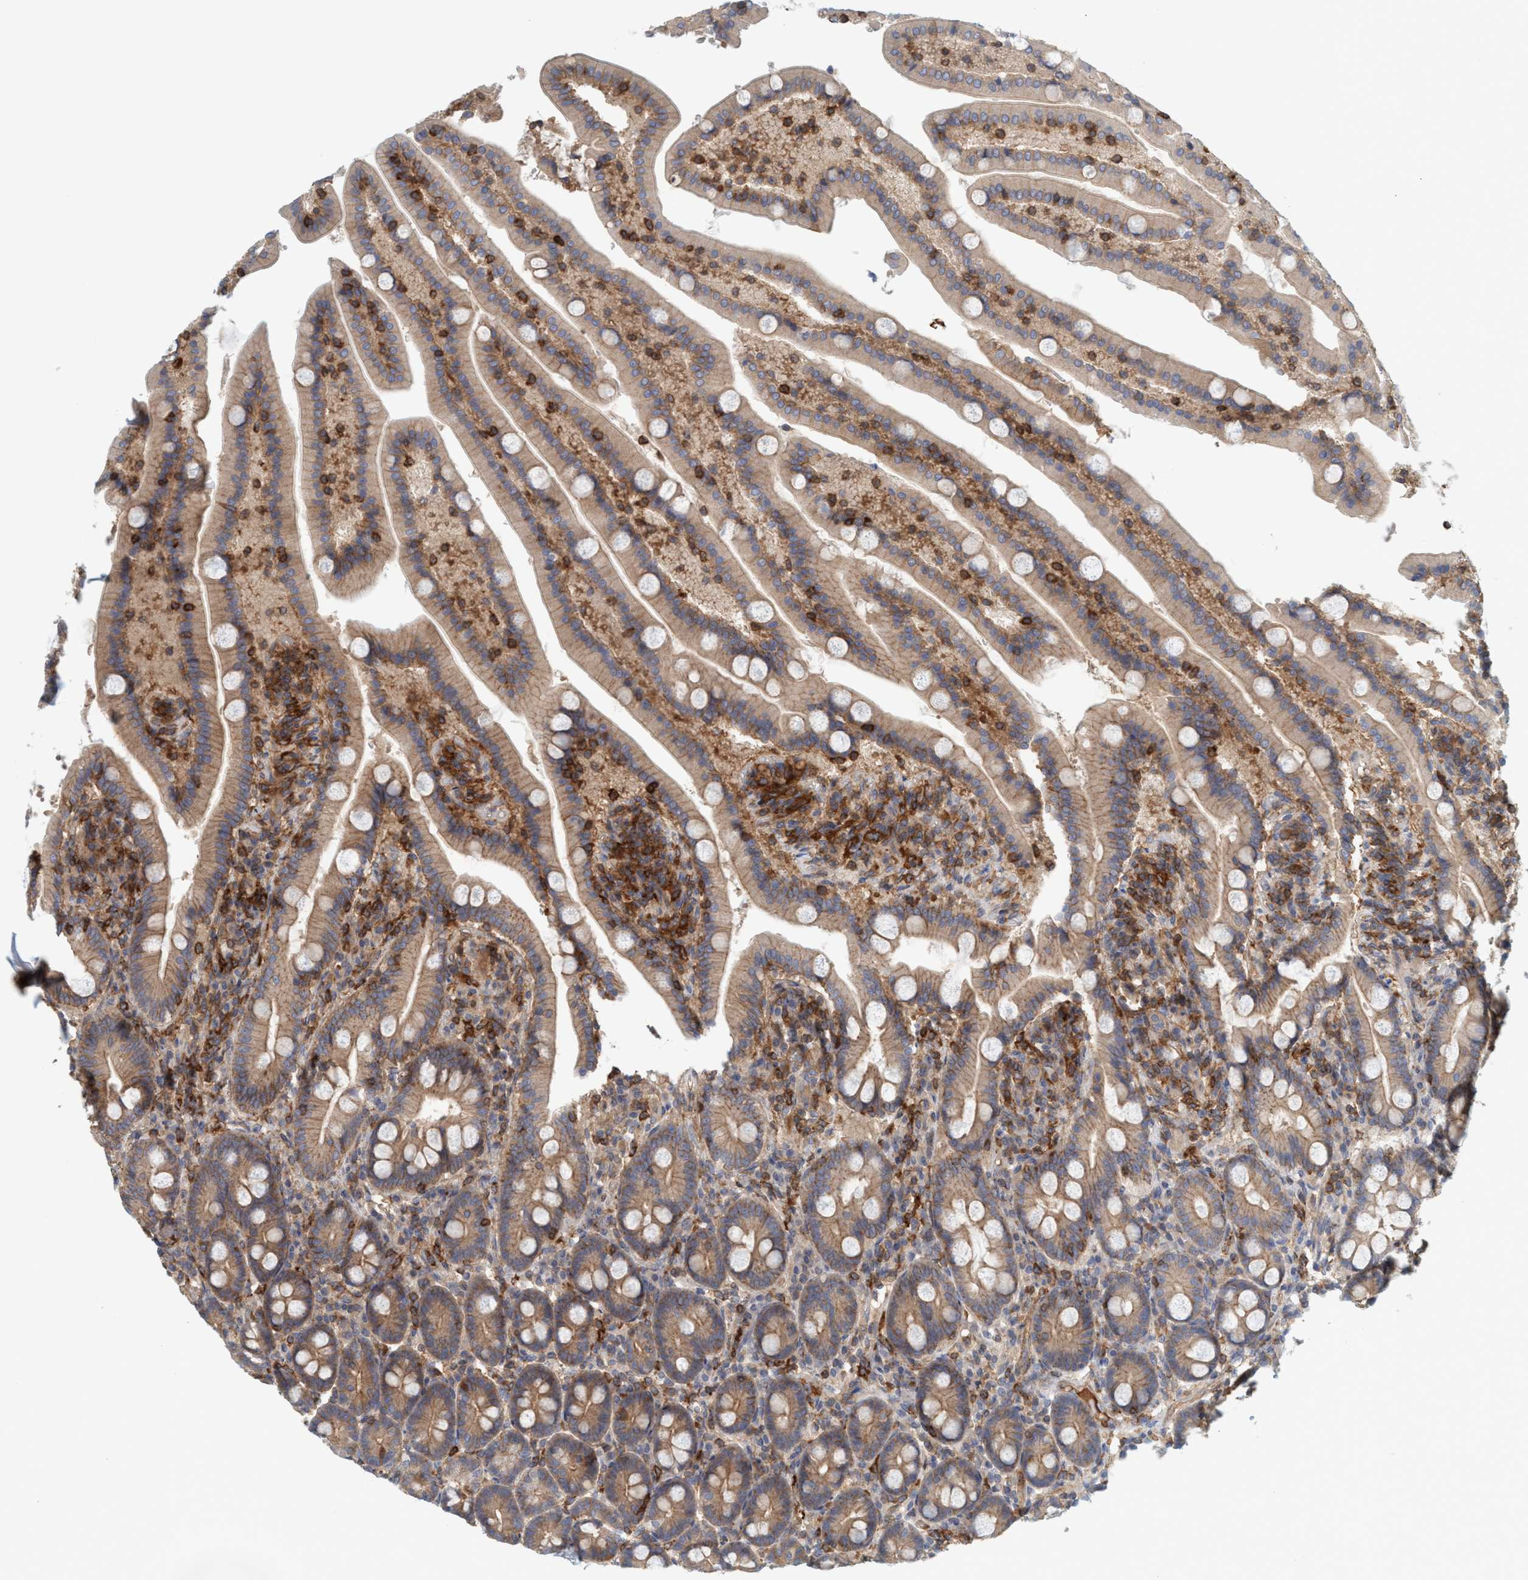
{"staining": {"intensity": "moderate", "quantity": ">75%", "location": "cytoplasmic/membranous"}, "tissue": "duodenum", "cell_type": "Glandular cells", "image_type": "normal", "snomed": [{"axis": "morphology", "description": "Normal tissue, NOS"}, {"axis": "topography", "description": "Duodenum"}], "caption": "This is an image of immunohistochemistry (IHC) staining of unremarkable duodenum, which shows moderate expression in the cytoplasmic/membranous of glandular cells.", "gene": "SPECC1", "patient": {"sex": "male", "age": 54}}